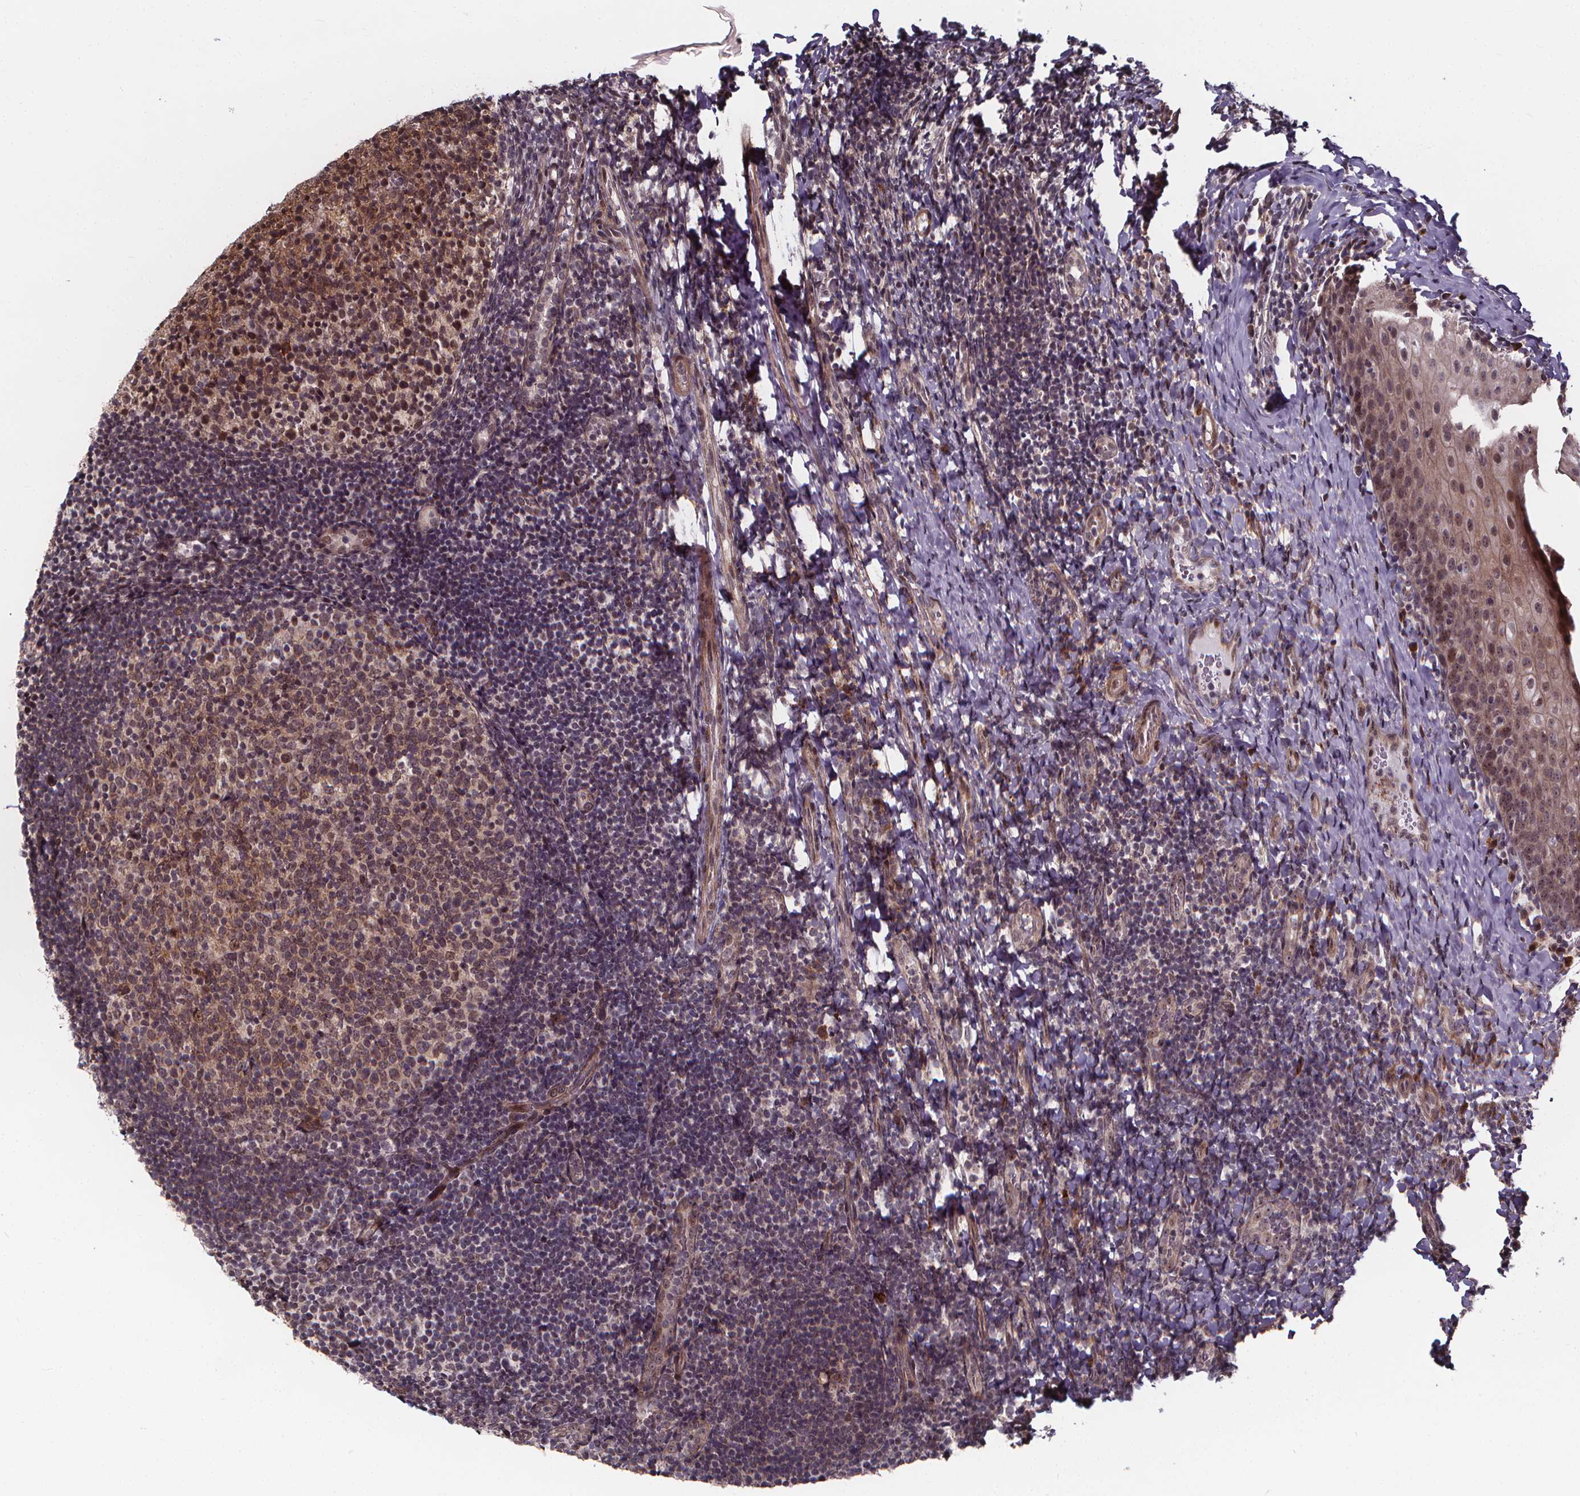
{"staining": {"intensity": "weak", "quantity": "25%-75%", "location": "cytoplasmic/membranous,nuclear"}, "tissue": "tonsil", "cell_type": "Germinal center cells", "image_type": "normal", "snomed": [{"axis": "morphology", "description": "Normal tissue, NOS"}, {"axis": "topography", "description": "Tonsil"}], "caption": "Immunohistochemical staining of unremarkable human tonsil demonstrates low levels of weak cytoplasmic/membranous,nuclear expression in approximately 25%-75% of germinal center cells. (brown staining indicates protein expression, while blue staining denotes nuclei).", "gene": "DDIT3", "patient": {"sex": "female", "age": 10}}